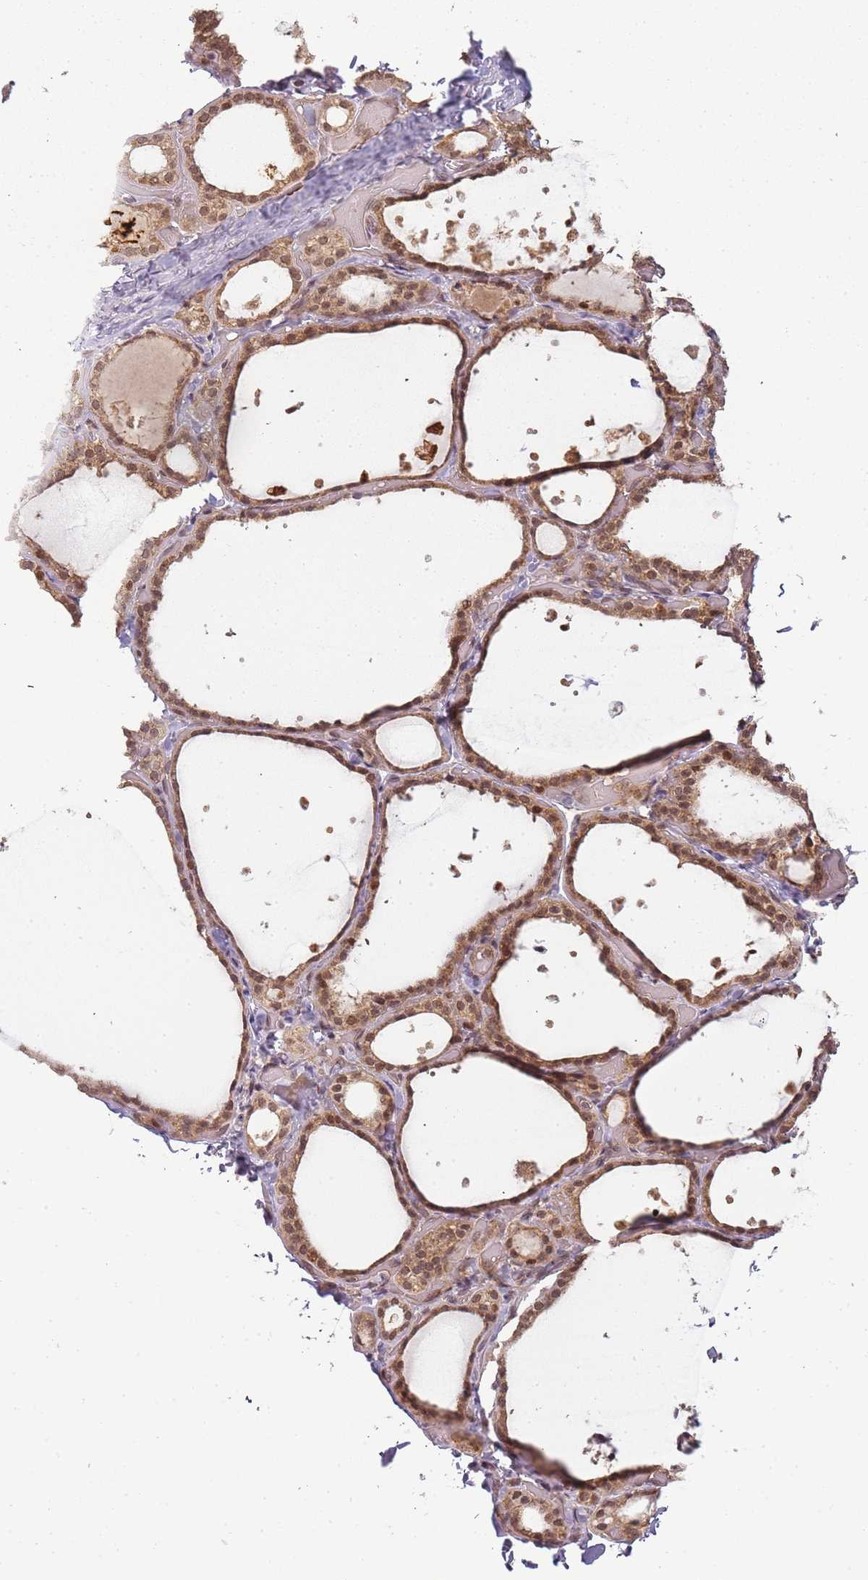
{"staining": {"intensity": "moderate", "quantity": ">75%", "location": "cytoplasmic/membranous,nuclear"}, "tissue": "thyroid gland", "cell_type": "Glandular cells", "image_type": "normal", "snomed": [{"axis": "morphology", "description": "Normal tissue, NOS"}, {"axis": "topography", "description": "Thyroid gland"}], "caption": "A medium amount of moderate cytoplasmic/membranous,nuclear expression is seen in approximately >75% of glandular cells in benign thyroid gland.", "gene": "ZNF497", "patient": {"sex": "female", "age": 44}}